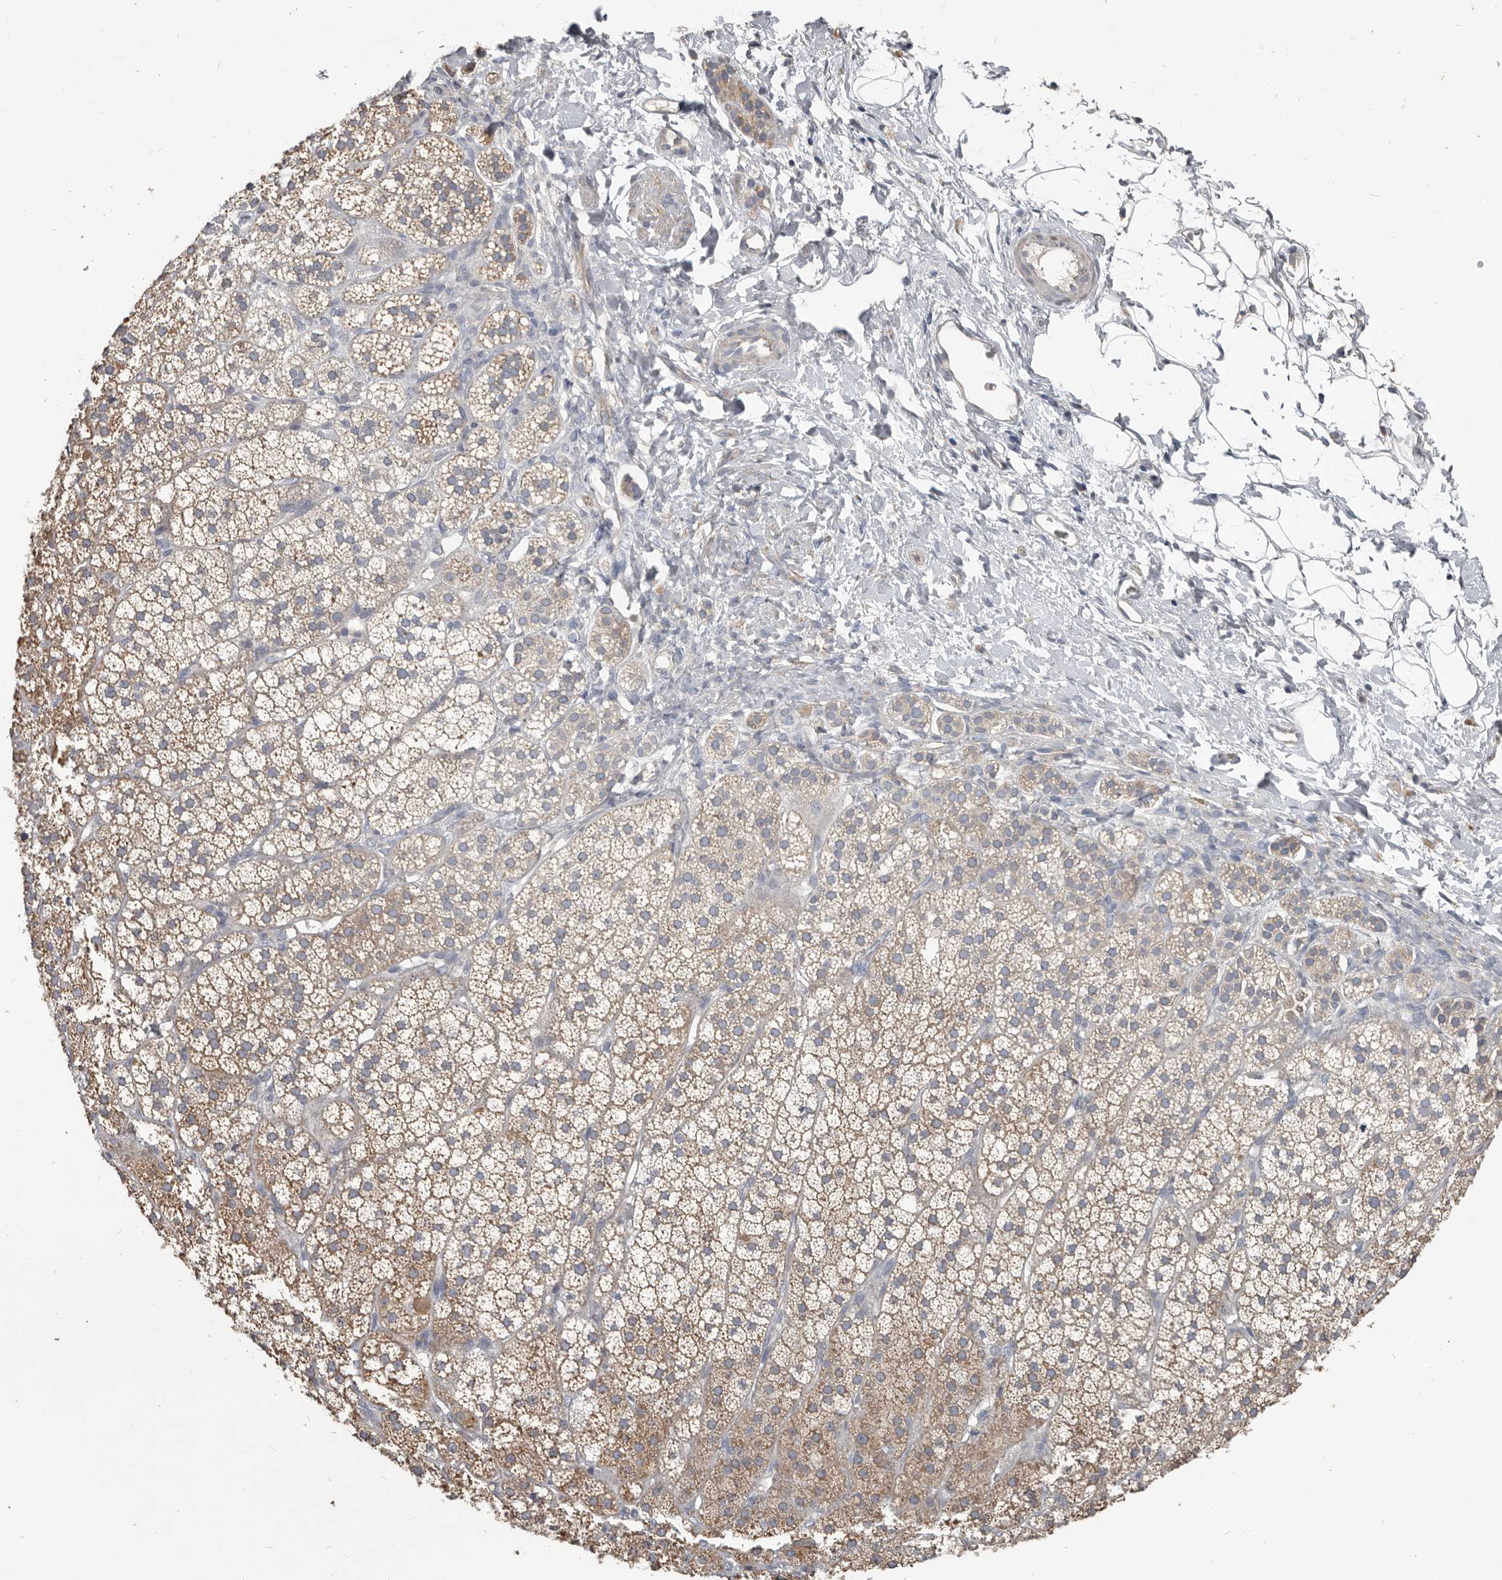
{"staining": {"intensity": "weak", "quantity": ">75%", "location": "cytoplasmic/membranous"}, "tissue": "adrenal gland", "cell_type": "Glandular cells", "image_type": "normal", "snomed": [{"axis": "morphology", "description": "Normal tissue, NOS"}, {"axis": "topography", "description": "Adrenal gland"}], "caption": "DAB (3,3'-diaminobenzidine) immunohistochemical staining of normal adrenal gland displays weak cytoplasmic/membranous protein positivity in about >75% of glandular cells.", "gene": "AKNAD1", "patient": {"sex": "female", "age": 44}}